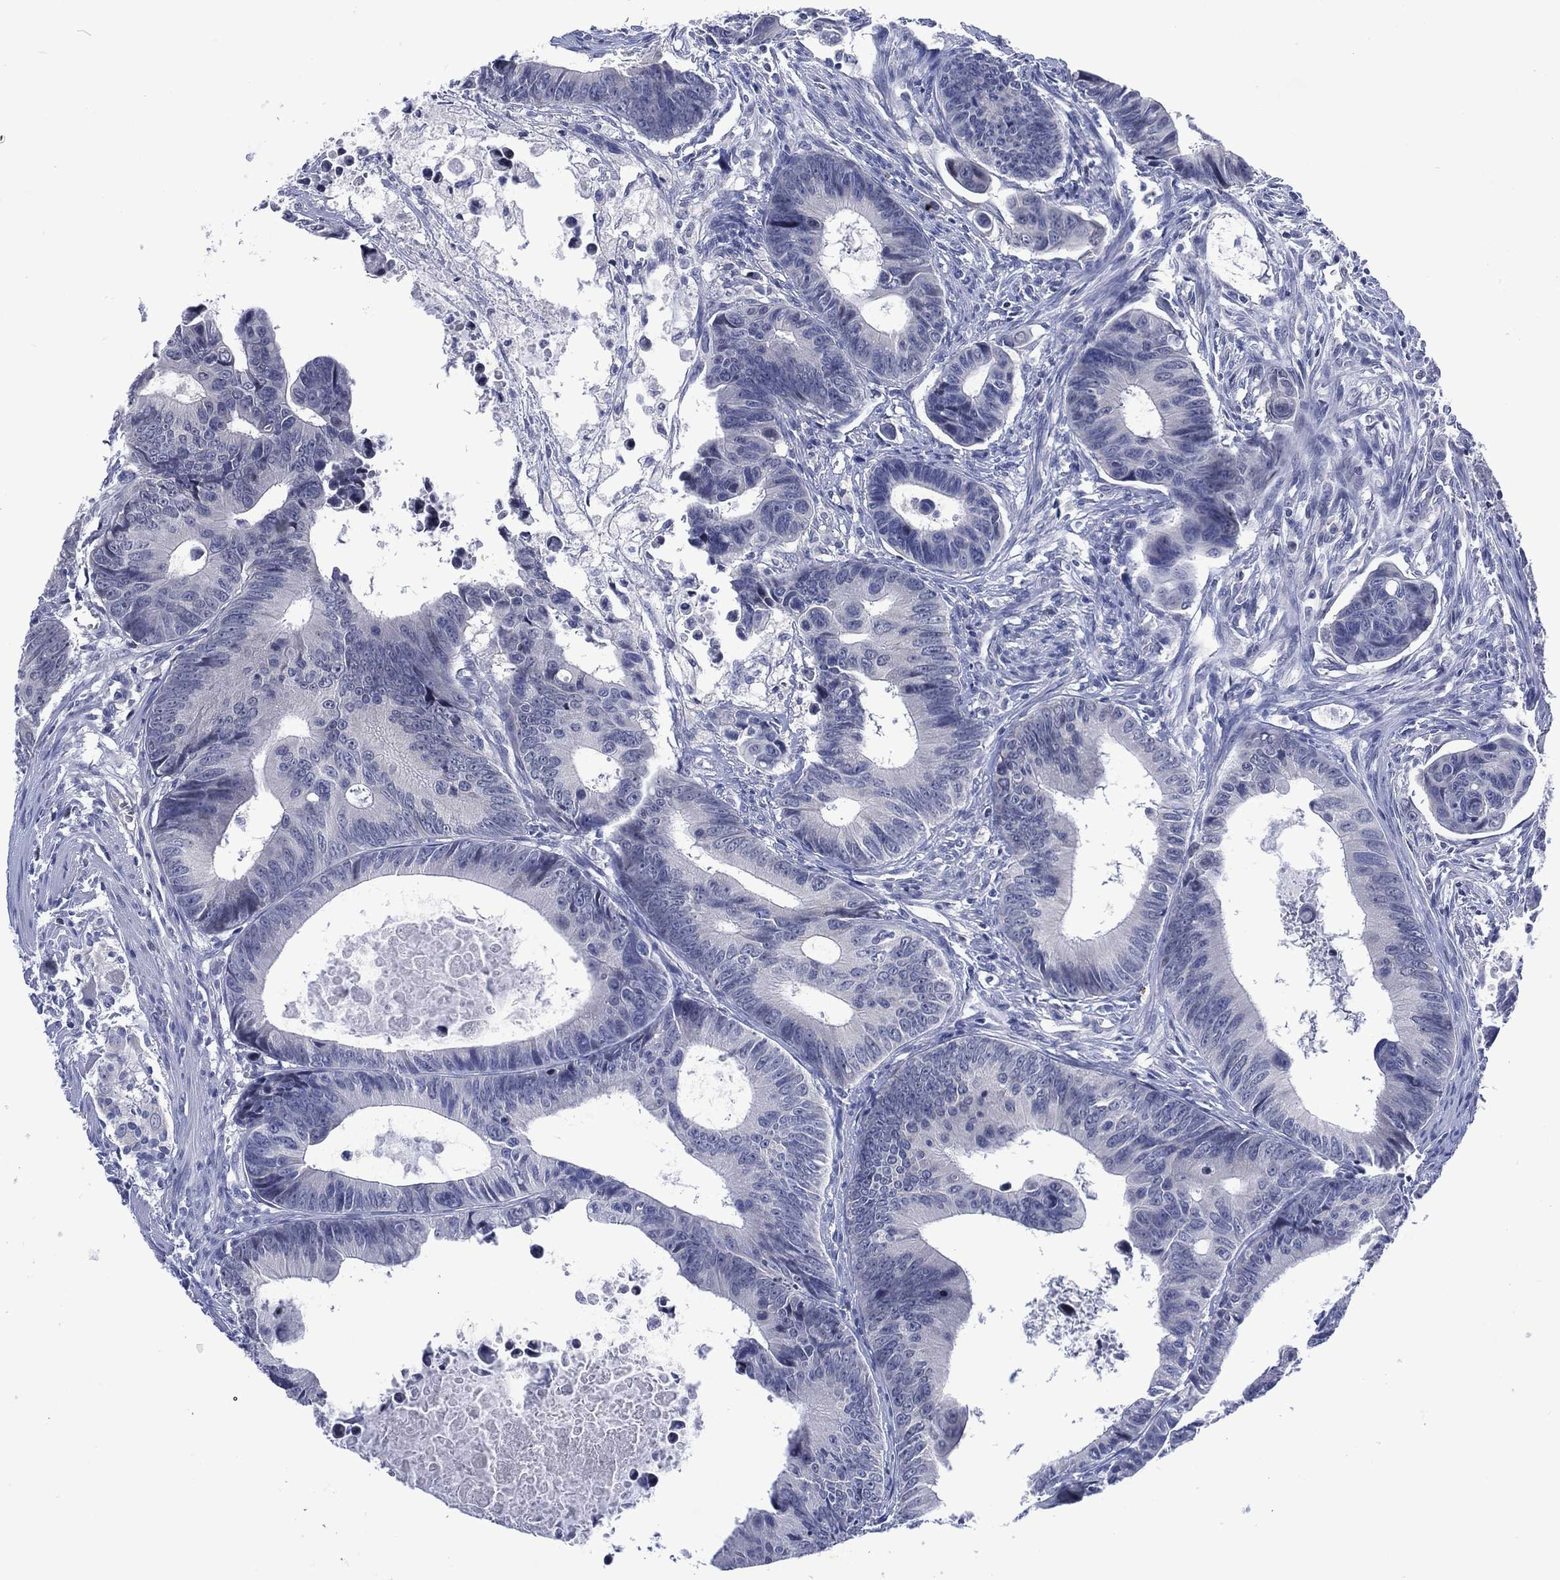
{"staining": {"intensity": "negative", "quantity": "none", "location": "none"}, "tissue": "colorectal cancer", "cell_type": "Tumor cells", "image_type": "cancer", "snomed": [{"axis": "morphology", "description": "Adenocarcinoma, NOS"}, {"axis": "topography", "description": "Colon"}], "caption": "The image displays no staining of tumor cells in colorectal cancer (adenocarcinoma). The staining was performed using DAB to visualize the protein expression in brown, while the nuclei were stained in blue with hematoxylin (Magnification: 20x).", "gene": "USP26", "patient": {"sex": "female", "age": 87}}